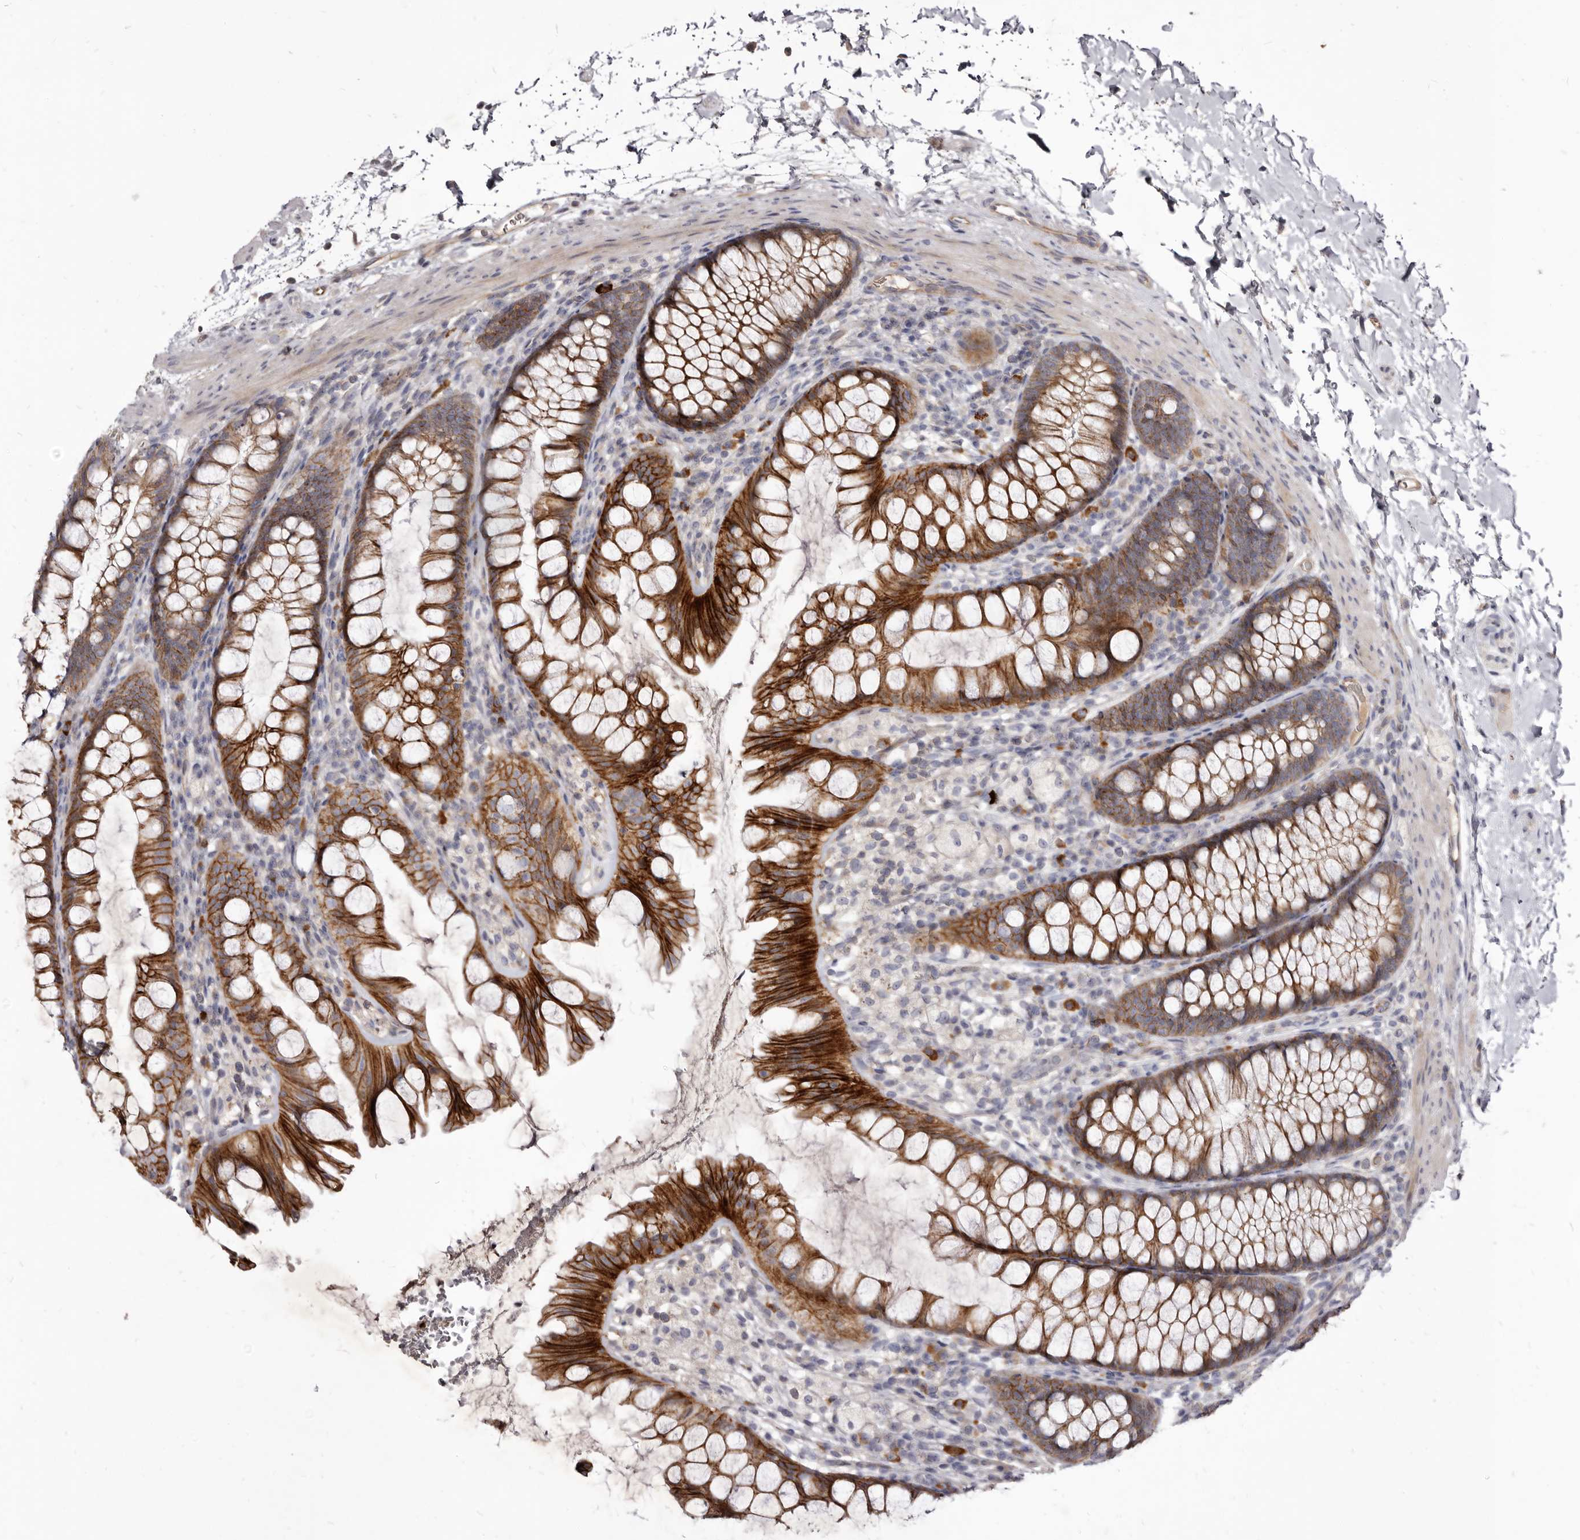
{"staining": {"intensity": "moderate", "quantity": "25%-75%", "location": "cytoplasmic/membranous"}, "tissue": "colon", "cell_type": "Endothelial cells", "image_type": "normal", "snomed": [{"axis": "morphology", "description": "Normal tissue, NOS"}, {"axis": "topography", "description": "Colon"}], "caption": "Immunohistochemistry (IHC) image of unremarkable colon stained for a protein (brown), which reveals medium levels of moderate cytoplasmic/membranous positivity in about 25%-75% of endothelial cells.", "gene": "FAS", "patient": {"sex": "female", "age": 62}}